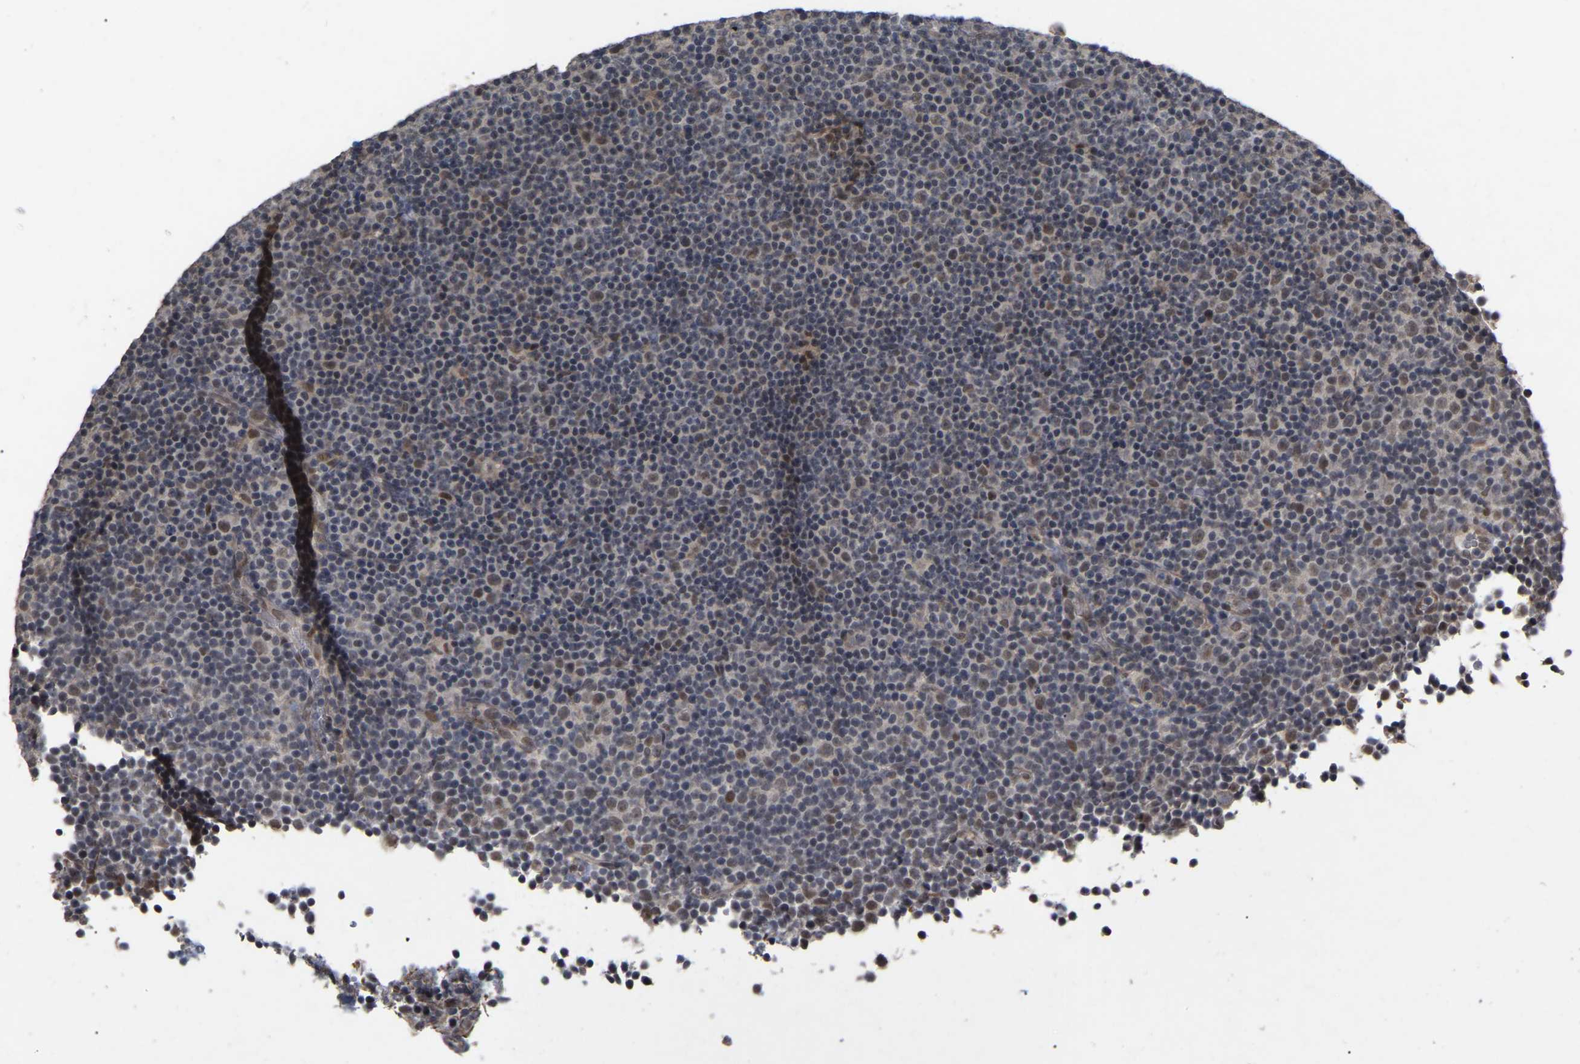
{"staining": {"intensity": "weak", "quantity": "25%-75%", "location": "nuclear"}, "tissue": "lymphoma", "cell_type": "Tumor cells", "image_type": "cancer", "snomed": [{"axis": "morphology", "description": "Malignant lymphoma, non-Hodgkin's type, Low grade"}, {"axis": "topography", "description": "Lymph node"}], "caption": "This image demonstrates malignant lymphoma, non-Hodgkin's type (low-grade) stained with IHC to label a protein in brown. The nuclear of tumor cells show weak positivity for the protein. Nuclei are counter-stained blue.", "gene": "JAZF1", "patient": {"sex": "female", "age": 67}}